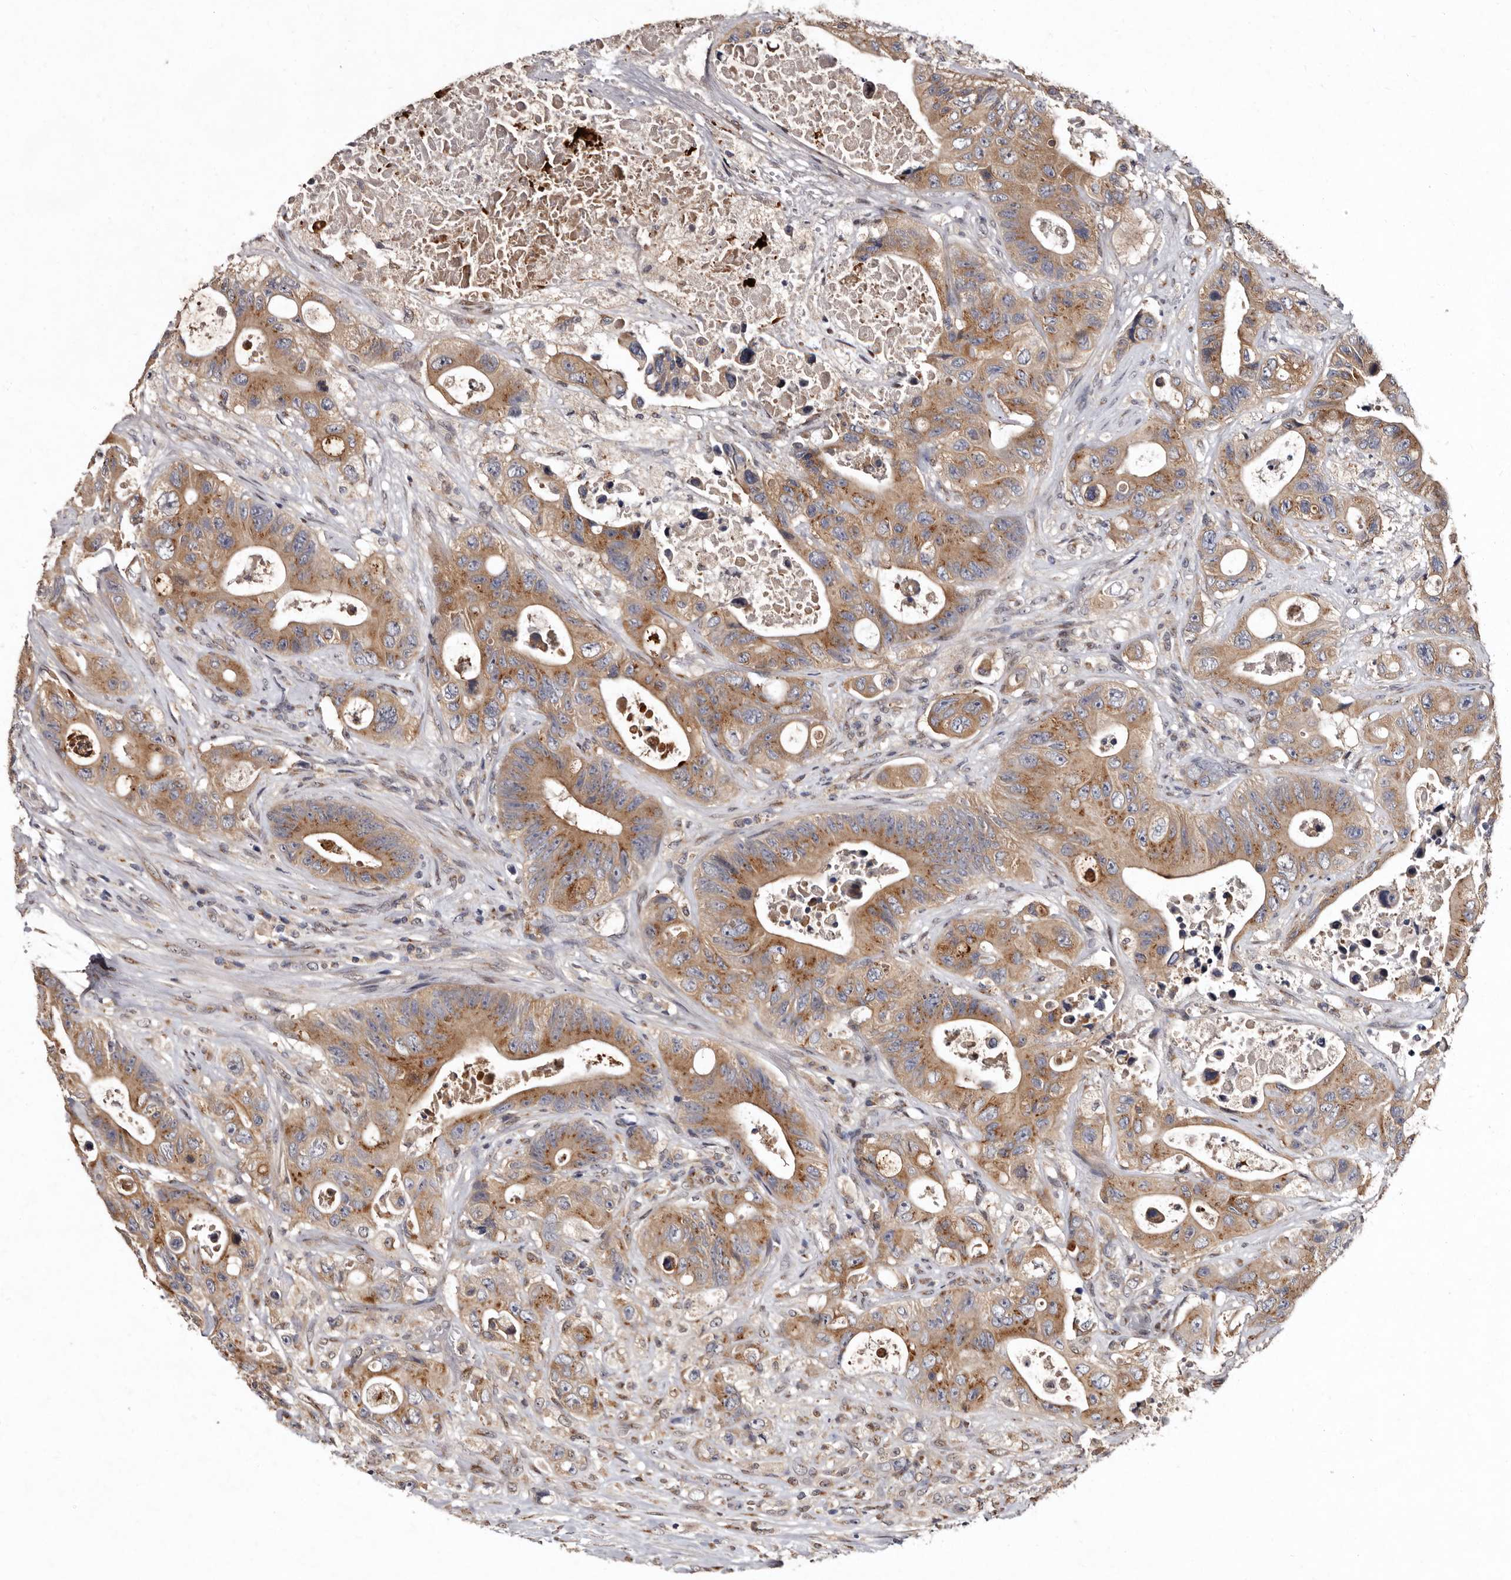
{"staining": {"intensity": "moderate", "quantity": ">75%", "location": "cytoplasmic/membranous"}, "tissue": "colorectal cancer", "cell_type": "Tumor cells", "image_type": "cancer", "snomed": [{"axis": "morphology", "description": "Adenocarcinoma, NOS"}, {"axis": "topography", "description": "Colon"}], "caption": "DAB (3,3'-diaminobenzidine) immunohistochemical staining of colorectal cancer shows moderate cytoplasmic/membranous protein expression in approximately >75% of tumor cells.", "gene": "FAM91A1", "patient": {"sex": "female", "age": 46}}